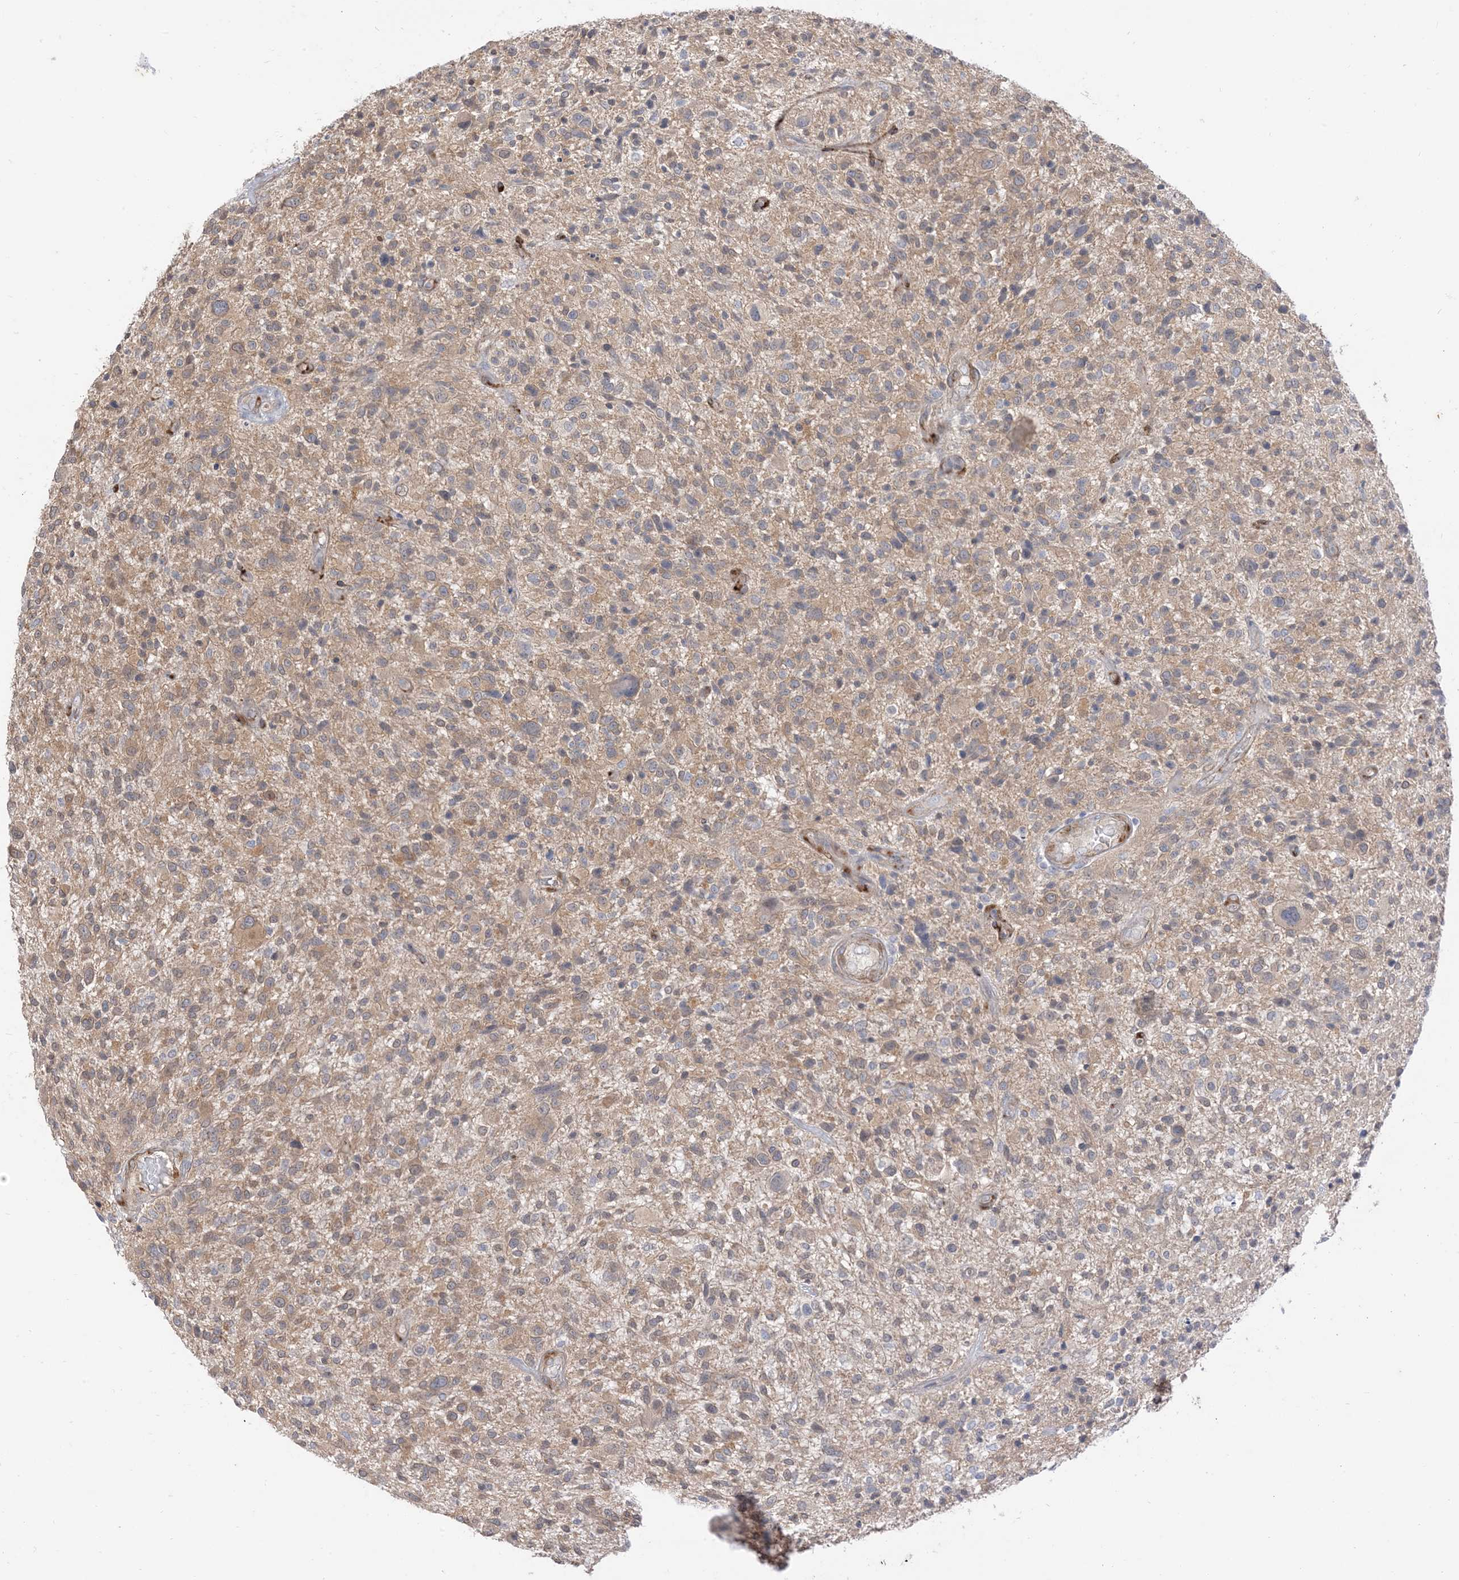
{"staining": {"intensity": "weak", "quantity": "<25%", "location": "cytoplasmic/membranous"}, "tissue": "glioma", "cell_type": "Tumor cells", "image_type": "cancer", "snomed": [{"axis": "morphology", "description": "Glioma, malignant, High grade"}, {"axis": "topography", "description": "Brain"}], "caption": "Histopathology image shows no protein expression in tumor cells of malignant high-grade glioma tissue.", "gene": "RIN1", "patient": {"sex": "male", "age": 47}}